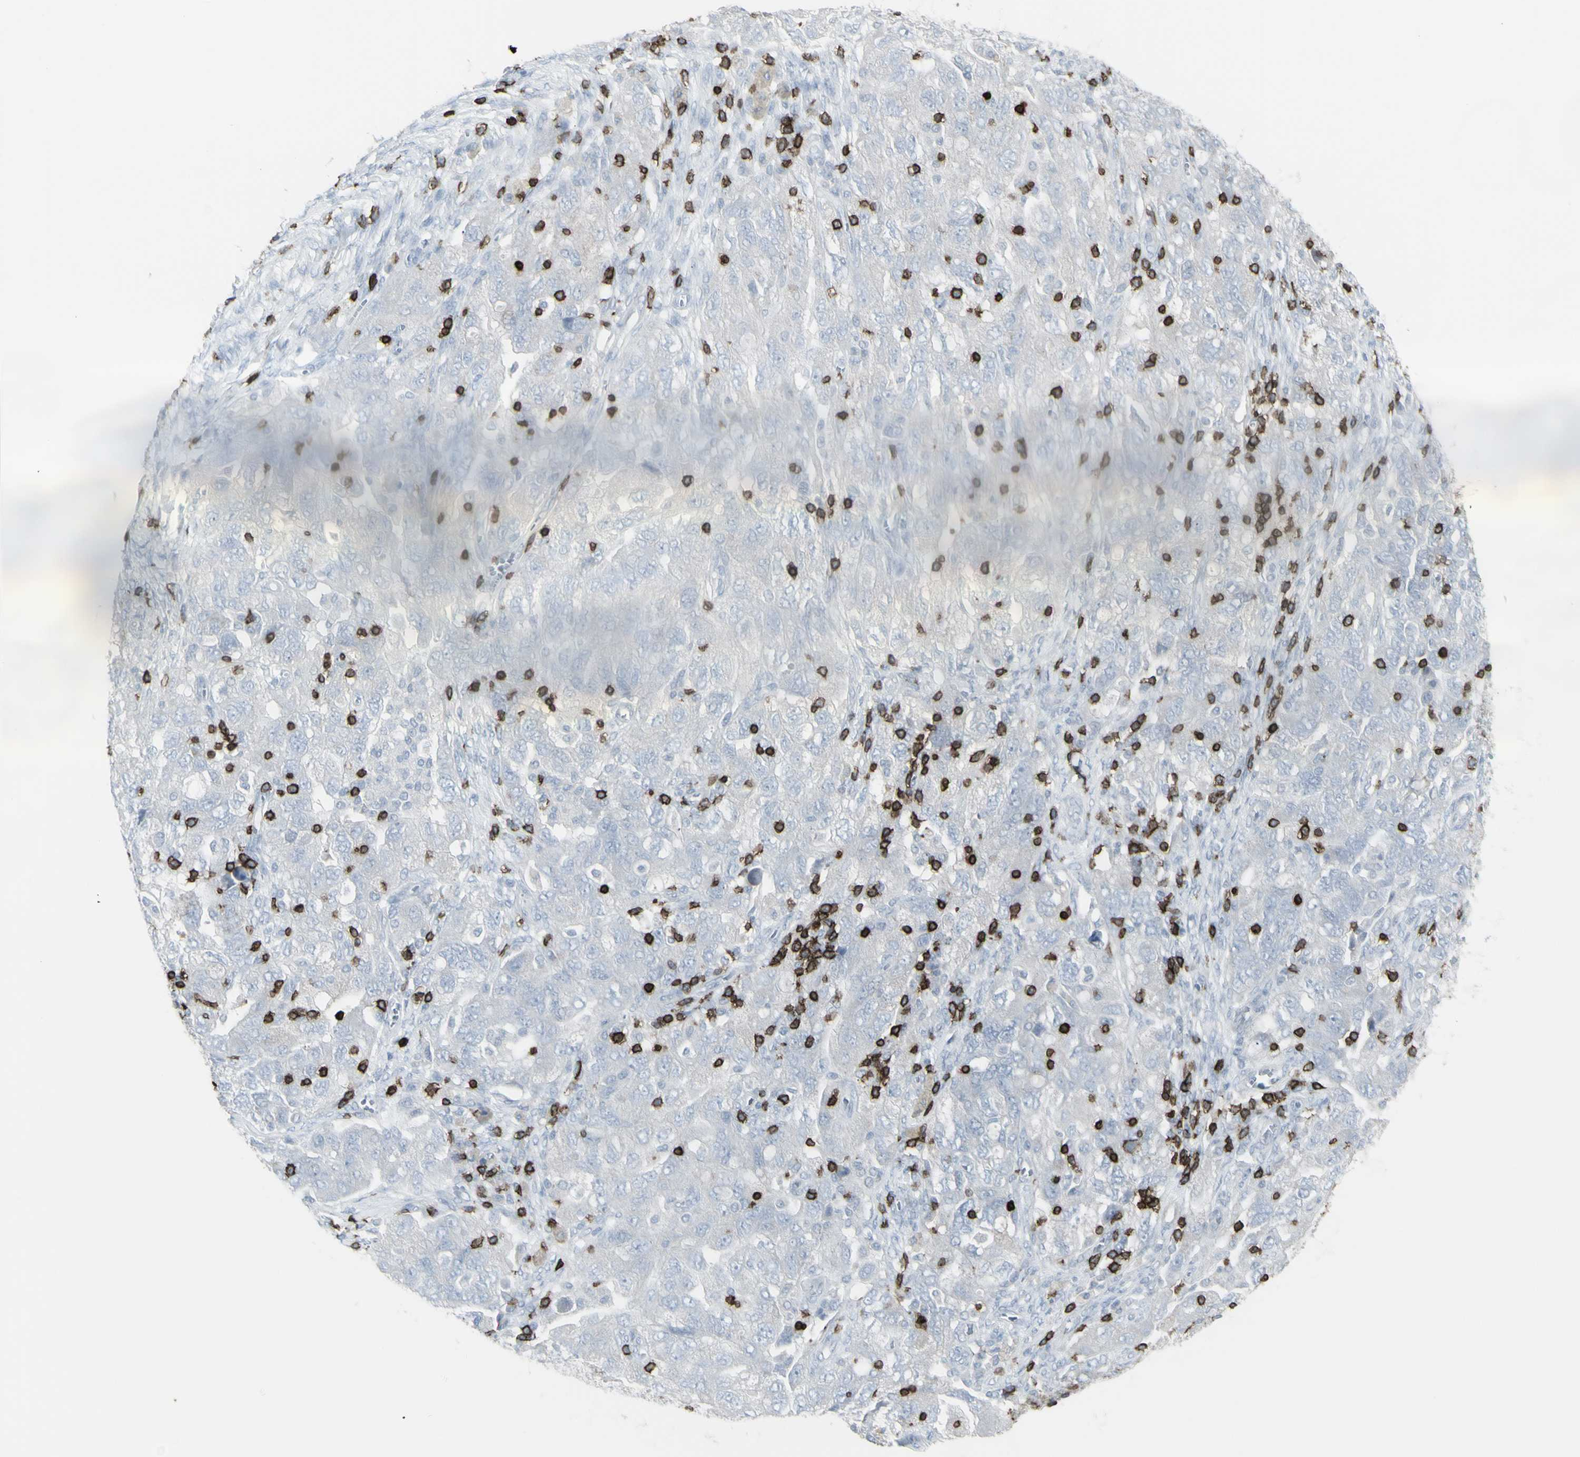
{"staining": {"intensity": "negative", "quantity": "none", "location": "none"}, "tissue": "ovarian cancer", "cell_type": "Tumor cells", "image_type": "cancer", "snomed": [{"axis": "morphology", "description": "Carcinoma, NOS"}, {"axis": "morphology", "description": "Cystadenocarcinoma, serous, NOS"}, {"axis": "topography", "description": "Ovary"}], "caption": "An immunohistochemistry histopathology image of ovarian cancer (carcinoma) is shown. There is no staining in tumor cells of ovarian cancer (carcinoma).", "gene": "CD247", "patient": {"sex": "female", "age": 69}}